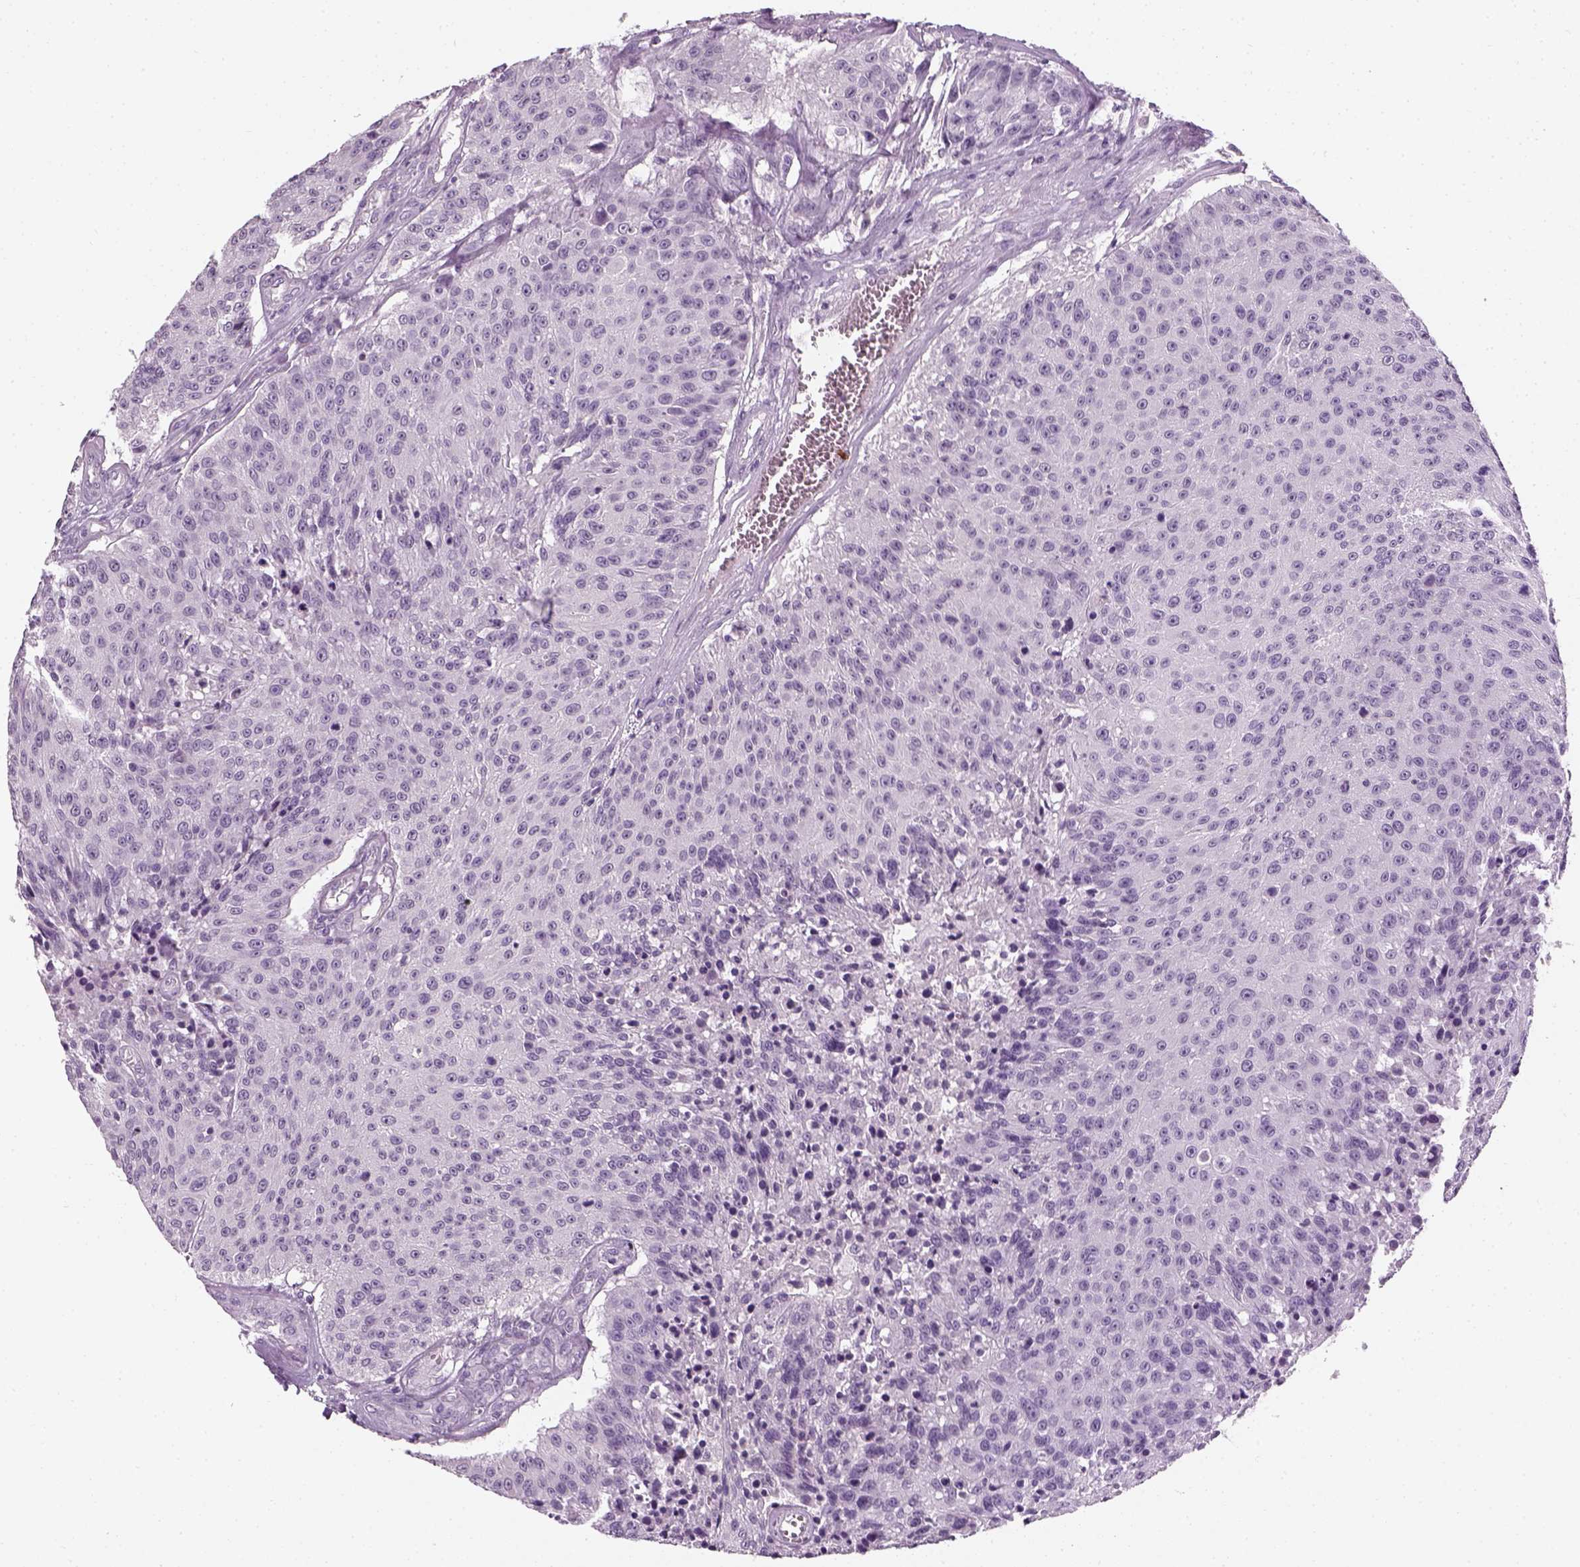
{"staining": {"intensity": "negative", "quantity": "none", "location": "none"}, "tissue": "urothelial cancer", "cell_type": "Tumor cells", "image_type": "cancer", "snomed": [{"axis": "morphology", "description": "Urothelial carcinoma, NOS"}, {"axis": "topography", "description": "Urinary bladder"}], "caption": "Tumor cells show no significant expression in transitional cell carcinoma.", "gene": "TH", "patient": {"sex": "male", "age": 55}}